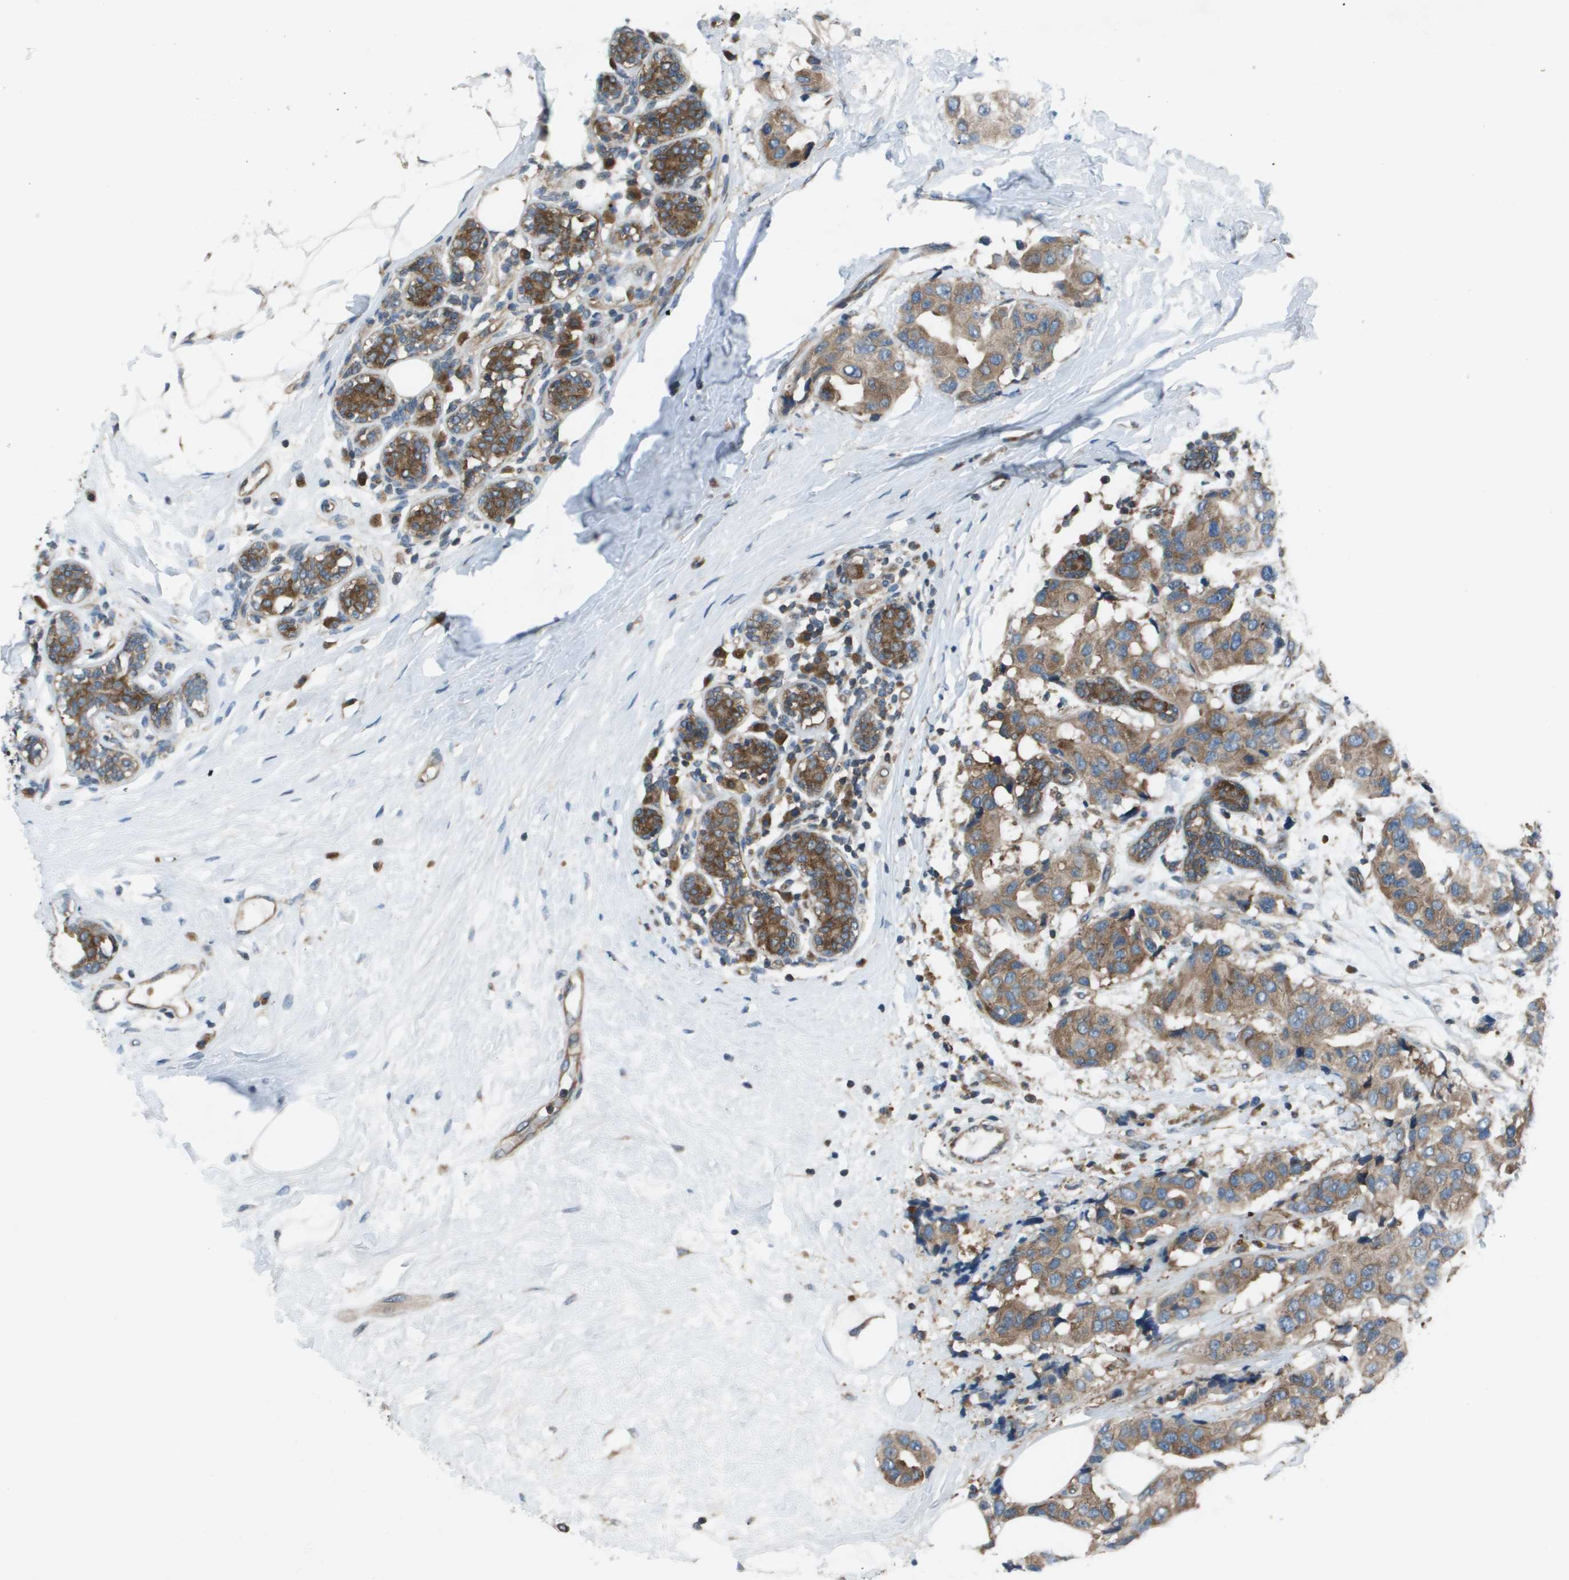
{"staining": {"intensity": "moderate", "quantity": ">75%", "location": "cytoplasmic/membranous"}, "tissue": "breast cancer", "cell_type": "Tumor cells", "image_type": "cancer", "snomed": [{"axis": "morphology", "description": "Normal tissue, NOS"}, {"axis": "morphology", "description": "Duct carcinoma"}, {"axis": "topography", "description": "Breast"}], "caption": "This micrograph shows breast cancer stained with IHC to label a protein in brown. The cytoplasmic/membranous of tumor cells show moderate positivity for the protein. Nuclei are counter-stained blue.", "gene": "EIF3B", "patient": {"sex": "female", "age": 39}}